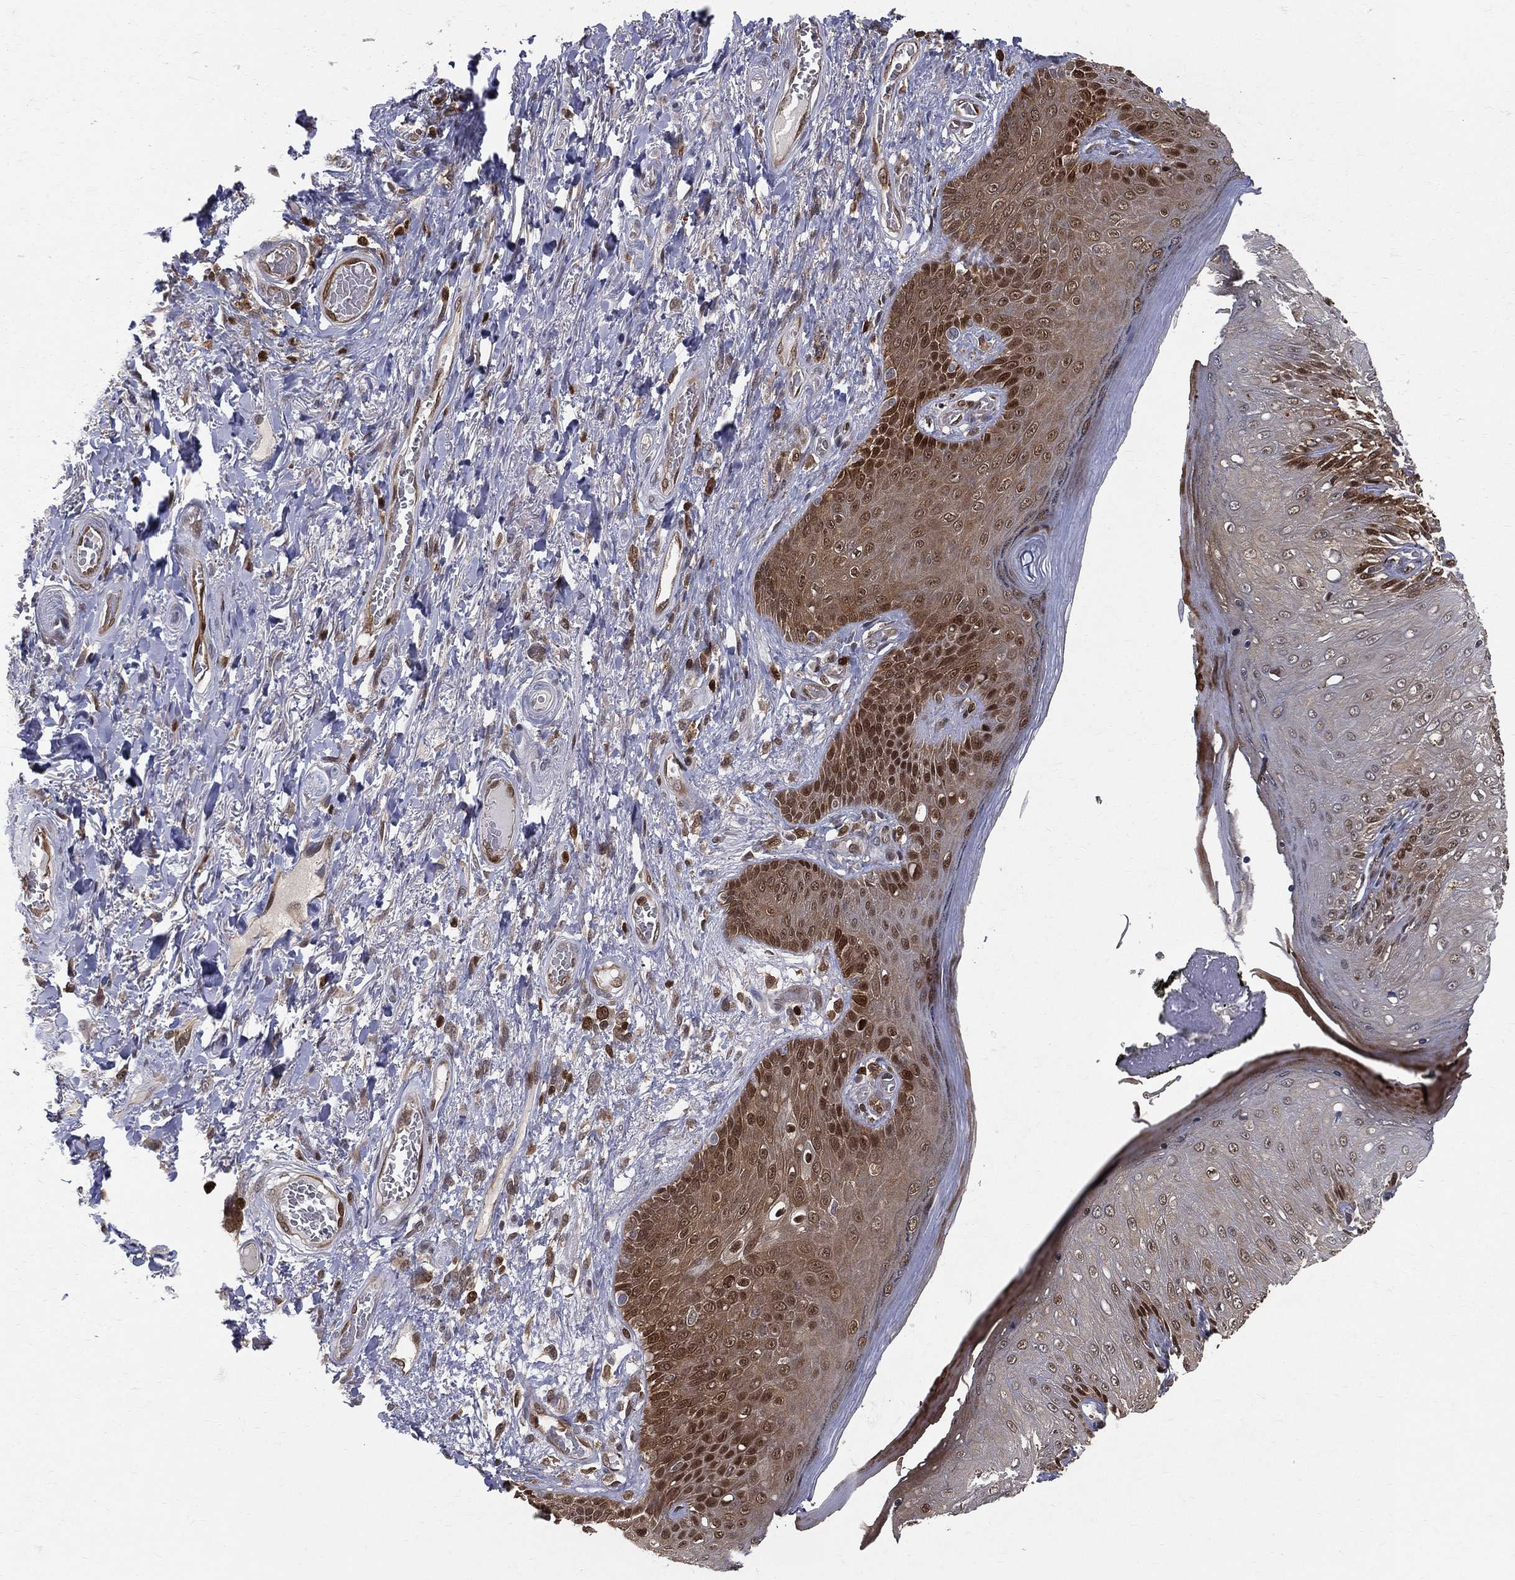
{"staining": {"intensity": "strong", "quantity": "25%-75%", "location": "nuclear"}, "tissue": "skin", "cell_type": "Epidermal cells", "image_type": "normal", "snomed": [{"axis": "morphology", "description": "Normal tissue, NOS"}, {"axis": "morphology", "description": "Adenocarcinoma, NOS"}, {"axis": "topography", "description": "Rectum"}, {"axis": "topography", "description": "Anal"}], "caption": "Epidermal cells demonstrate strong nuclear staining in approximately 25%-75% of cells in normal skin.", "gene": "ENO1", "patient": {"sex": "female", "age": 68}}